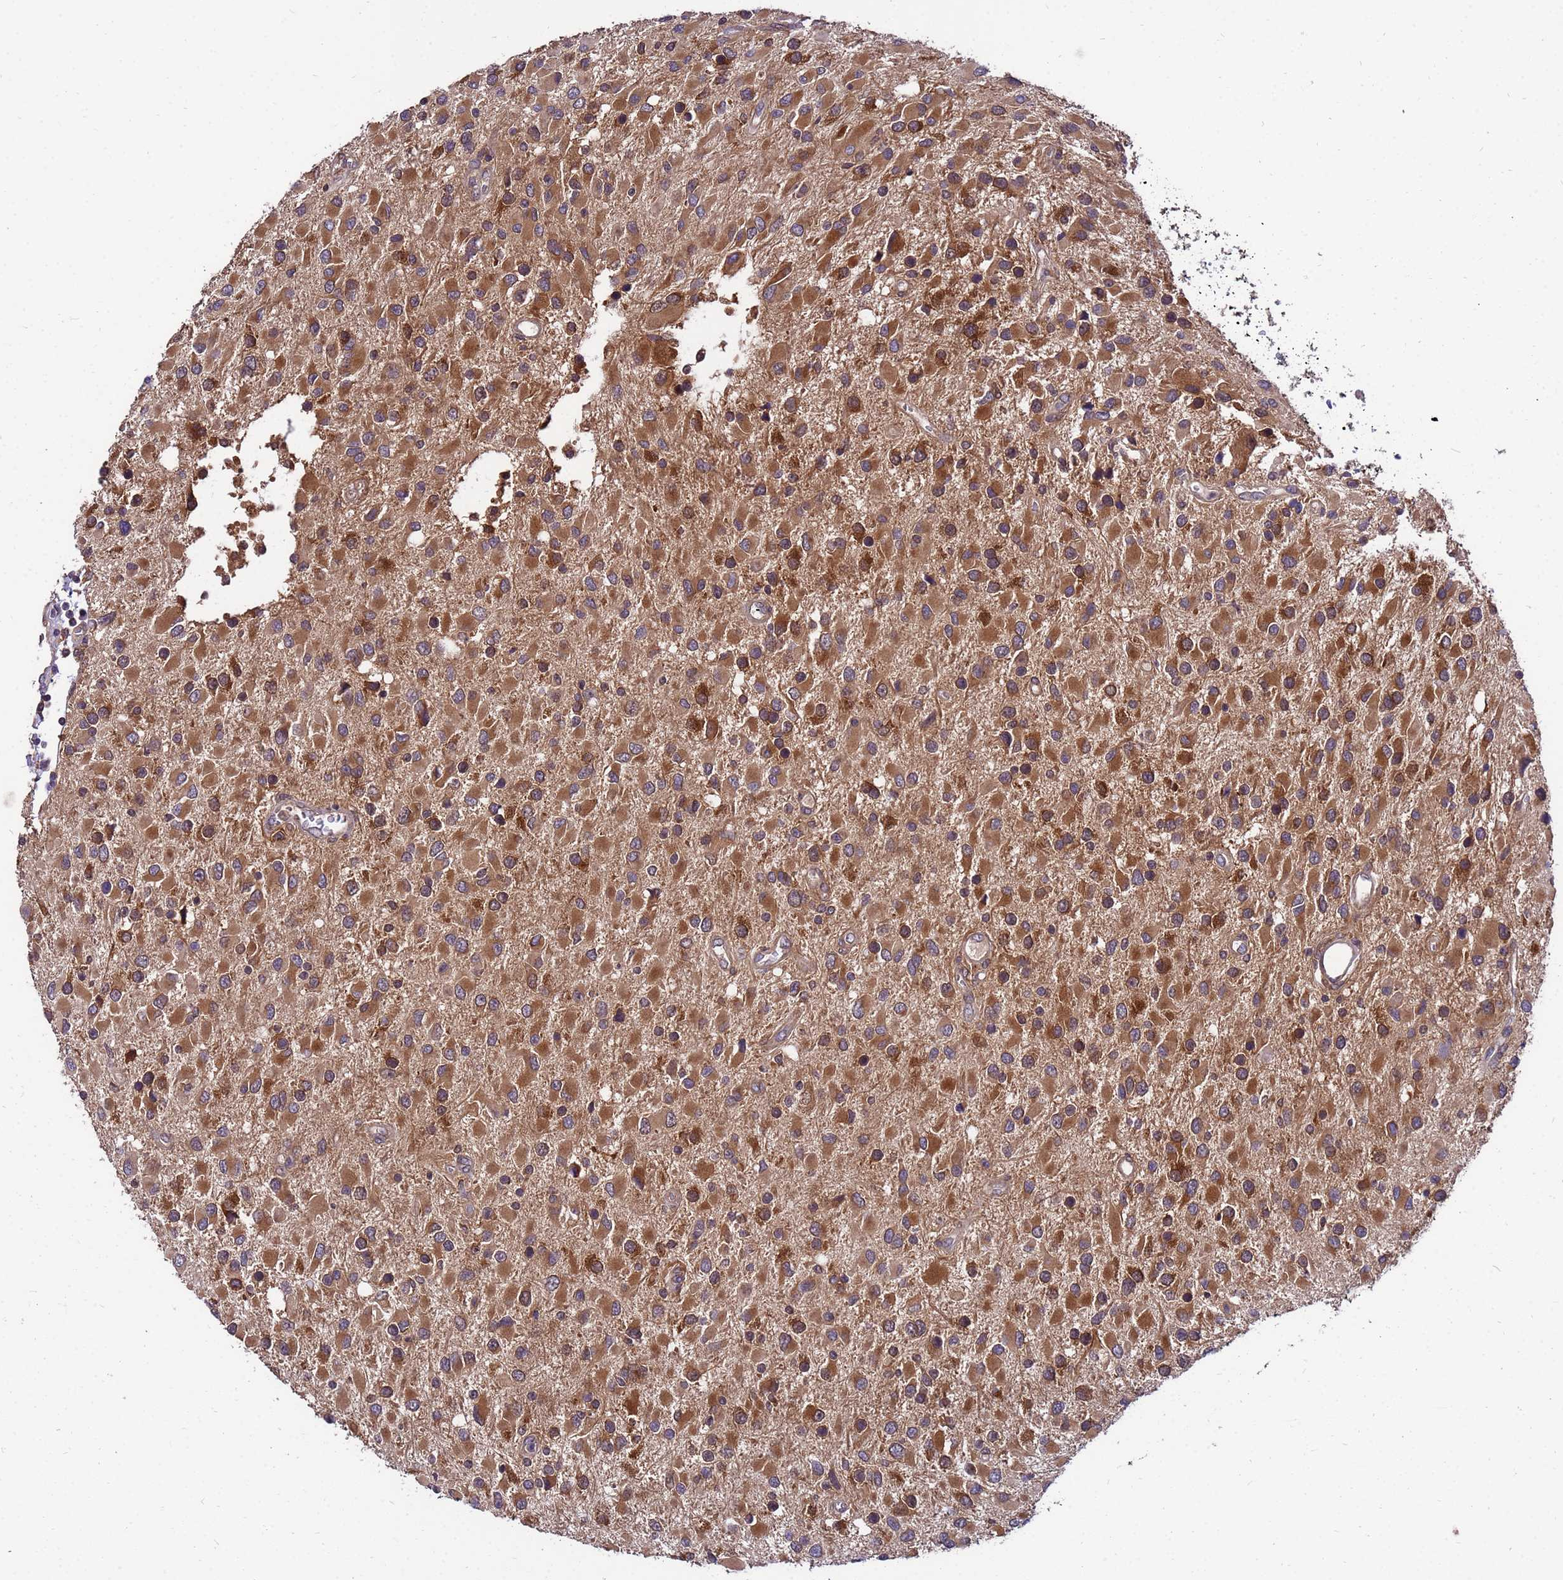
{"staining": {"intensity": "moderate", "quantity": ">75%", "location": "cytoplasmic/membranous"}, "tissue": "glioma", "cell_type": "Tumor cells", "image_type": "cancer", "snomed": [{"axis": "morphology", "description": "Glioma, malignant, High grade"}, {"axis": "topography", "description": "Brain"}], "caption": "The image demonstrates staining of glioma, revealing moderate cytoplasmic/membranous protein expression (brown color) within tumor cells.", "gene": "GET3", "patient": {"sex": "male", "age": 53}}